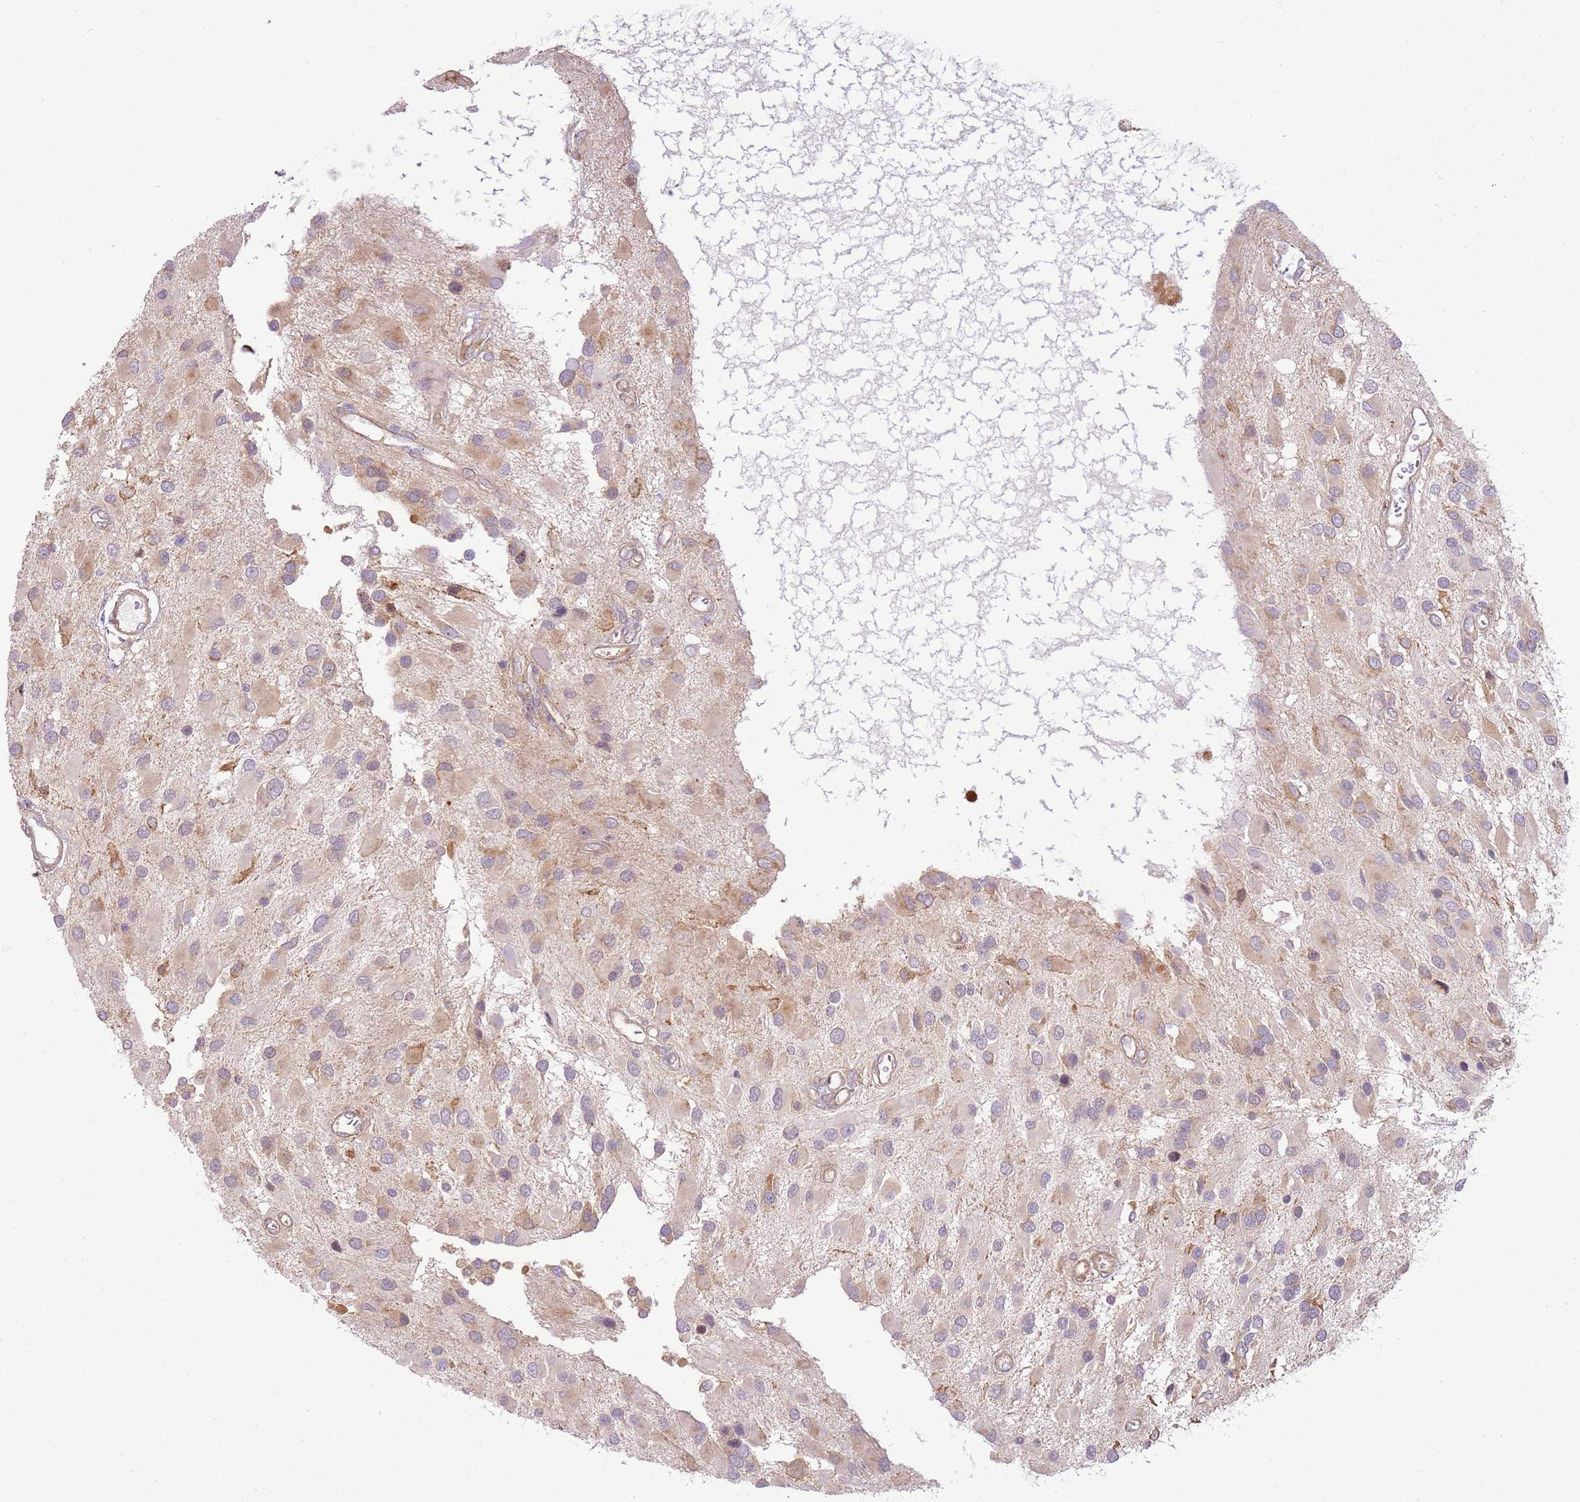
{"staining": {"intensity": "moderate", "quantity": "<25%", "location": "cytoplasmic/membranous"}, "tissue": "glioma", "cell_type": "Tumor cells", "image_type": "cancer", "snomed": [{"axis": "morphology", "description": "Glioma, malignant, High grade"}, {"axis": "topography", "description": "Brain"}], "caption": "Protein staining by immunohistochemistry demonstrates moderate cytoplasmic/membranous staining in approximately <25% of tumor cells in high-grade glioma (malignant).", "gene": "SCARA3", "patient": {"sex": "male", "age": 53}}